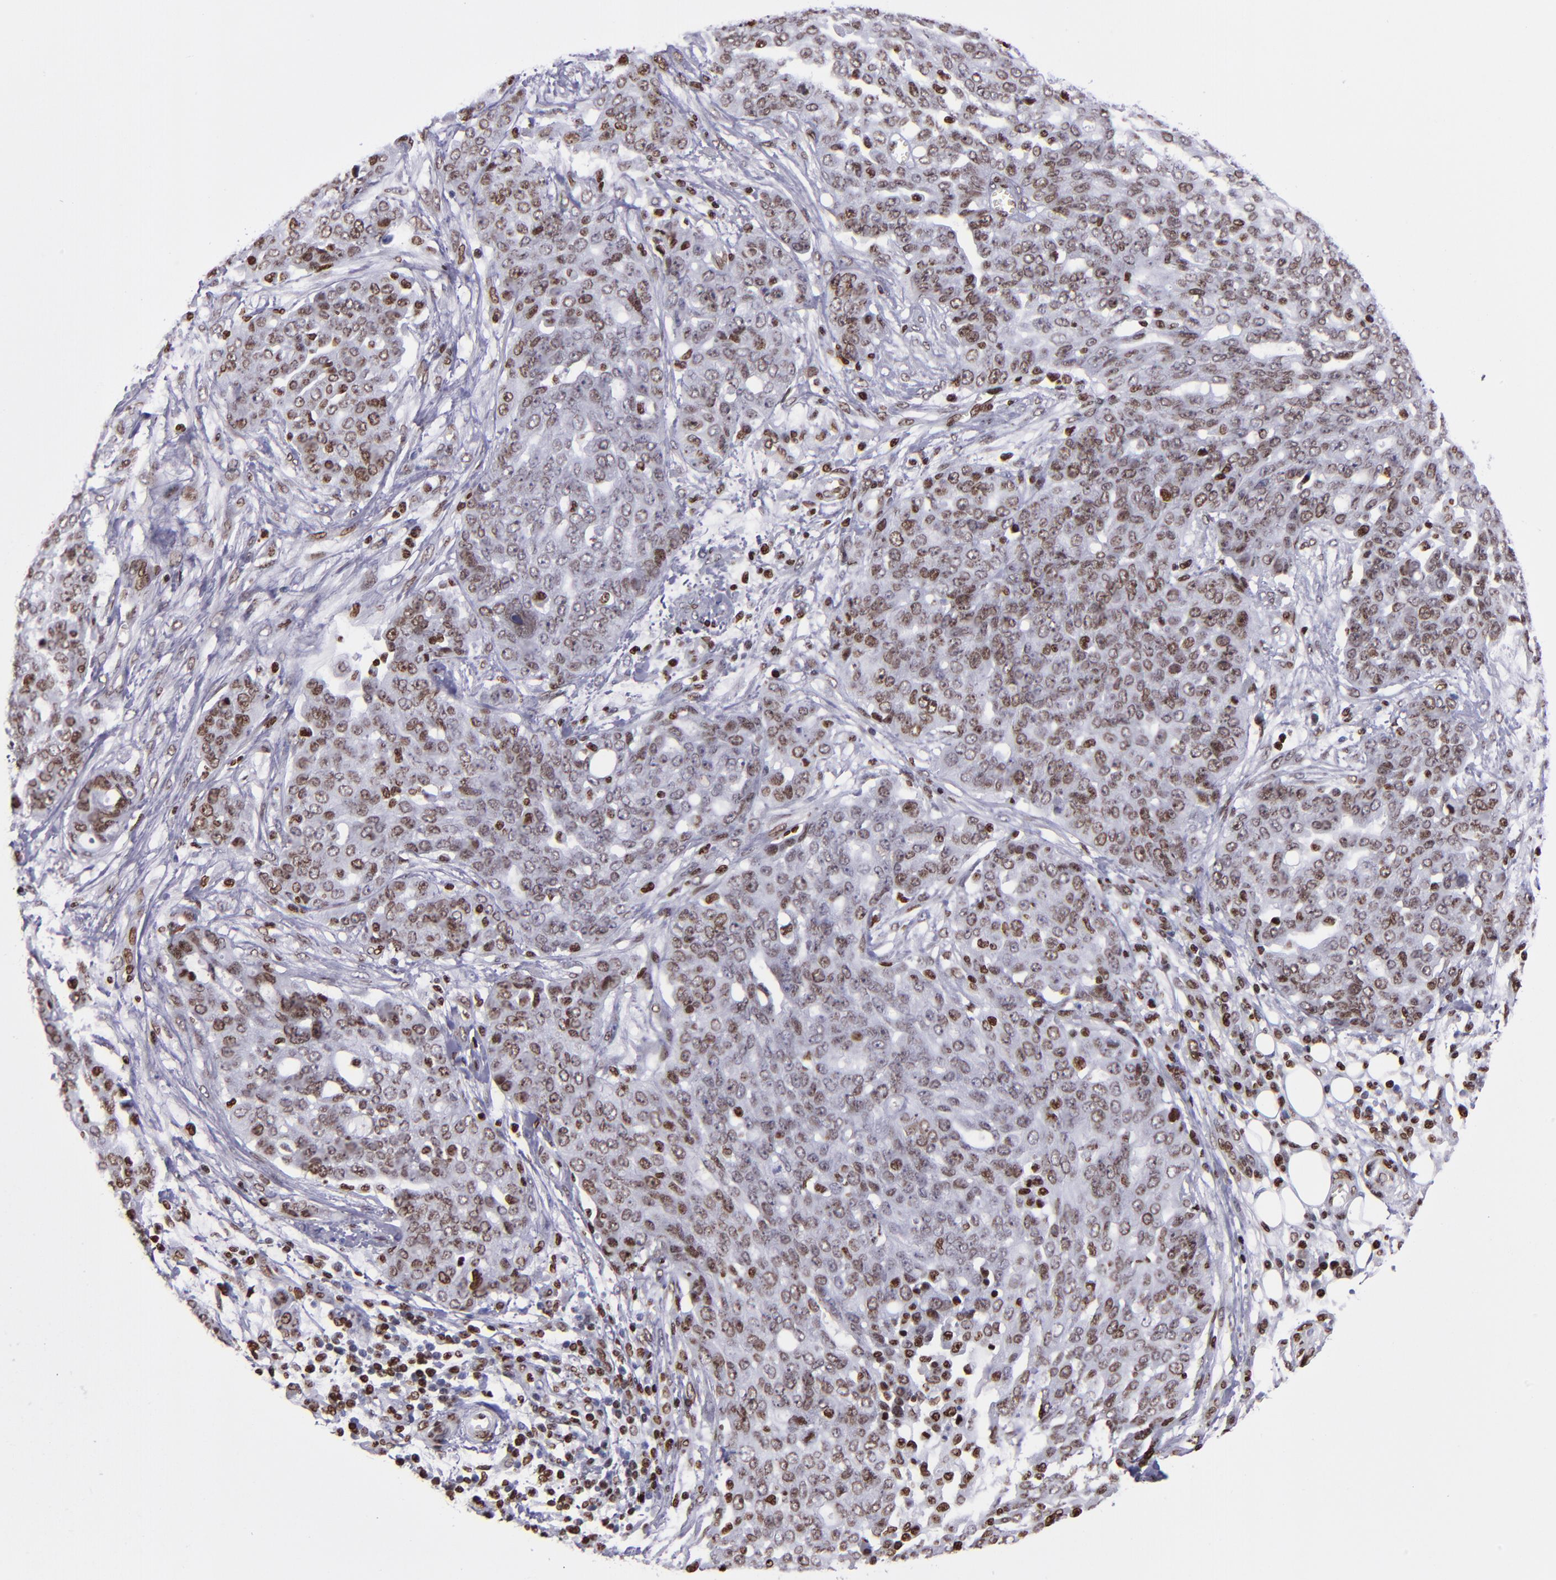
{"staining": {"intensity": "moderate", "quantity": ">75%", "location": "nuclear"}, "tissue": "ovarian cancer", "cell_type": "Tumor cells", "image_type": "cancer", "snomed": [{"axis": "morphology", "description": "Cystadenocarcinoma, serous, NOS"}, {"axis": "topography", "description": "Soft tissue"}, {"axis": "topography", "description": "Ovary"}], "caption": "Immunohistochemical staining of human ovarian cancer shows medium levels of moderate nuclear protein expression in about >75% of tumor cells.", "gene": "CDKL5", "patient": {"sex": "female", "age": 57}}